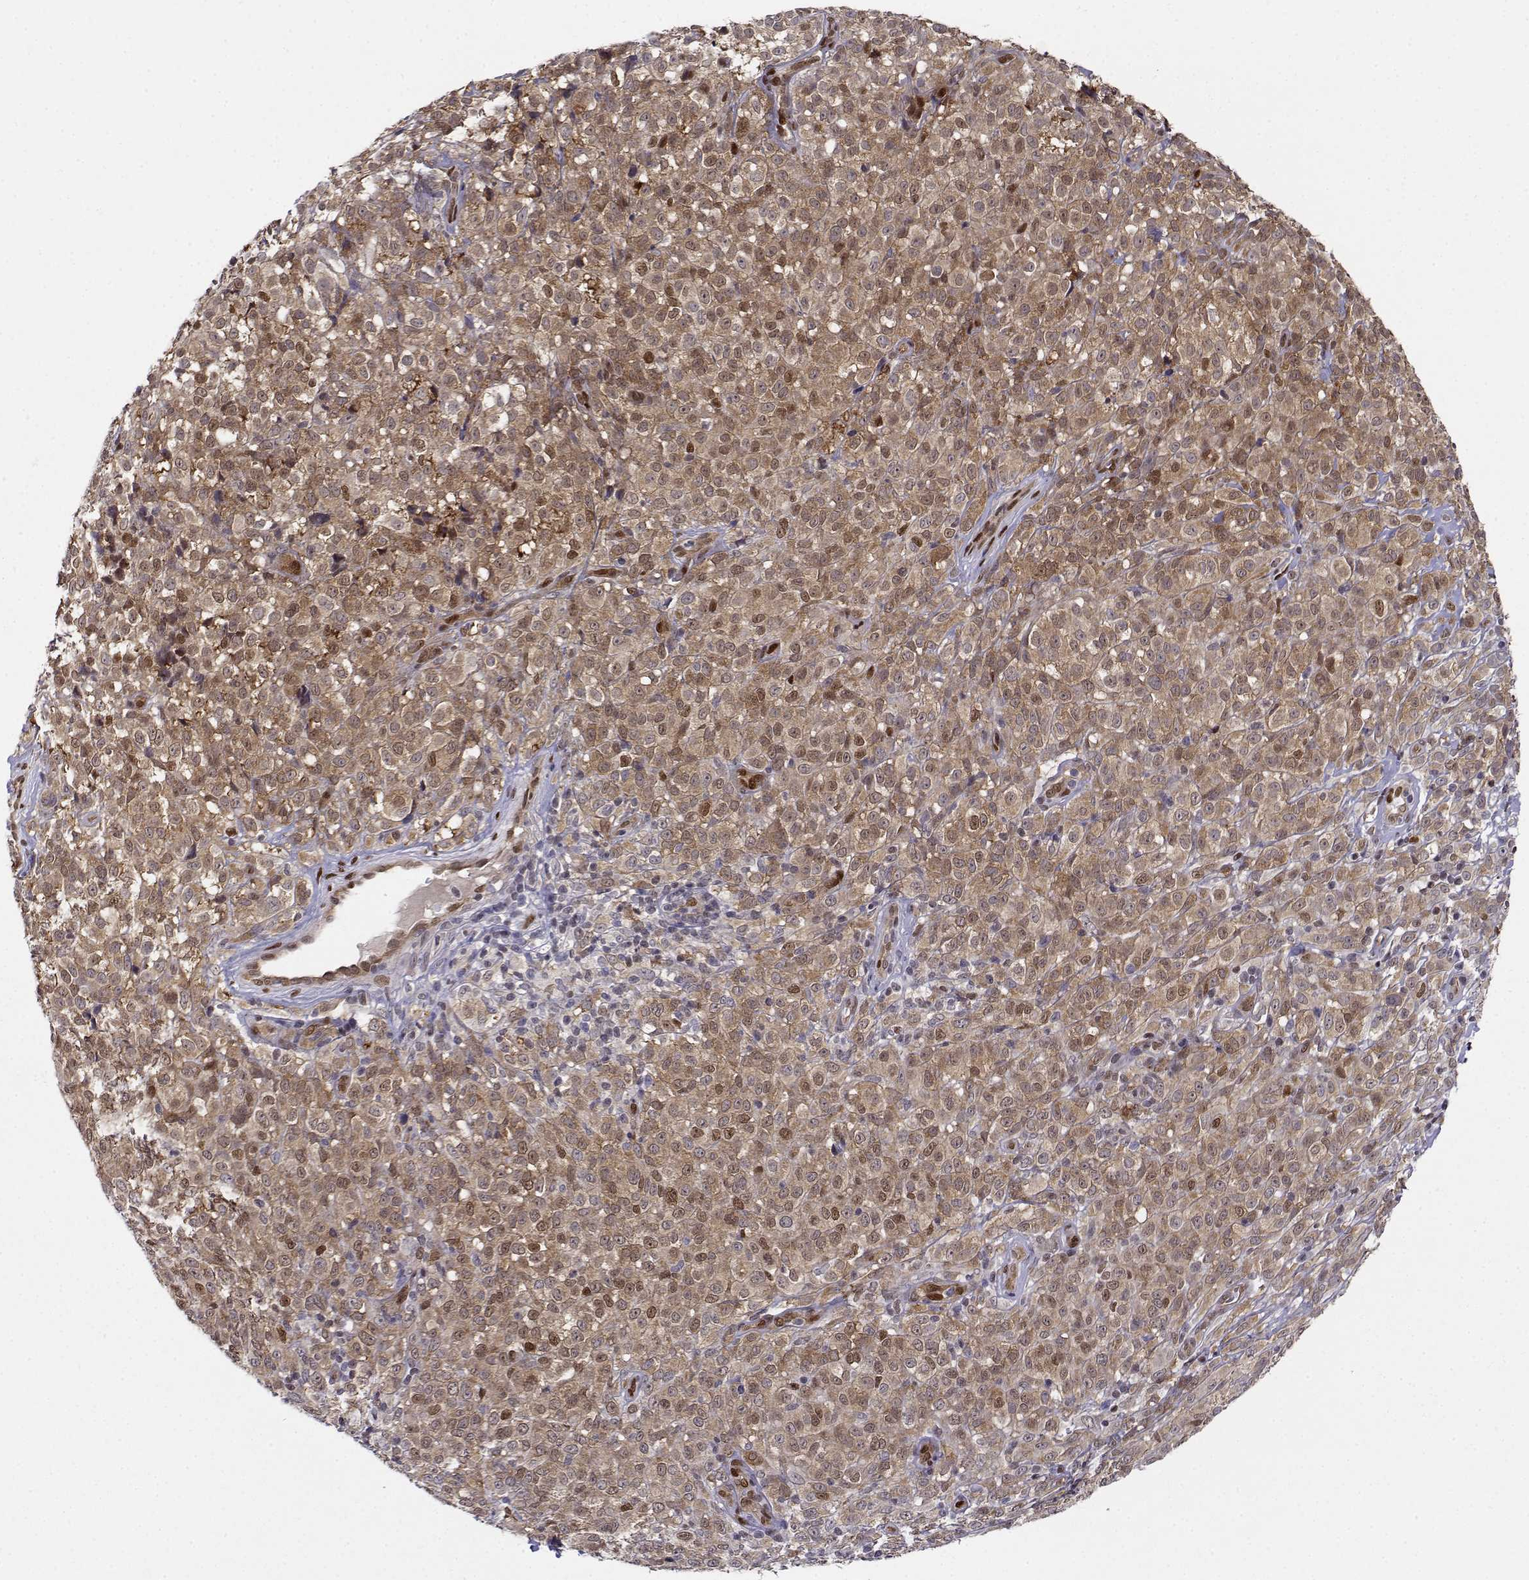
{"staining": {"intensity": "weak", "quantity": "25%-75%", "location": "cytoplasmic/membranous,nuclear"}, "tissue": "melanoma", "cell_type": "Tumor cells", "image_type": "cancer", "snomed": [{"axis": "morphology", "description": "Malignant melanoma, NOS"}, {"axis": "topography", "description": "Skin"}], "caption": "High-magnification brightfield microscopy of melanoma stained with DAB (brown) and counterstained with hematoxylin (blue). tumor cells exhibit weak cytoplasmic/membranous and nuclear positivity is seen in approximately25%-75% of cells.", "gene": "ERF", "patient": {"sex": "male", "age": 85}}